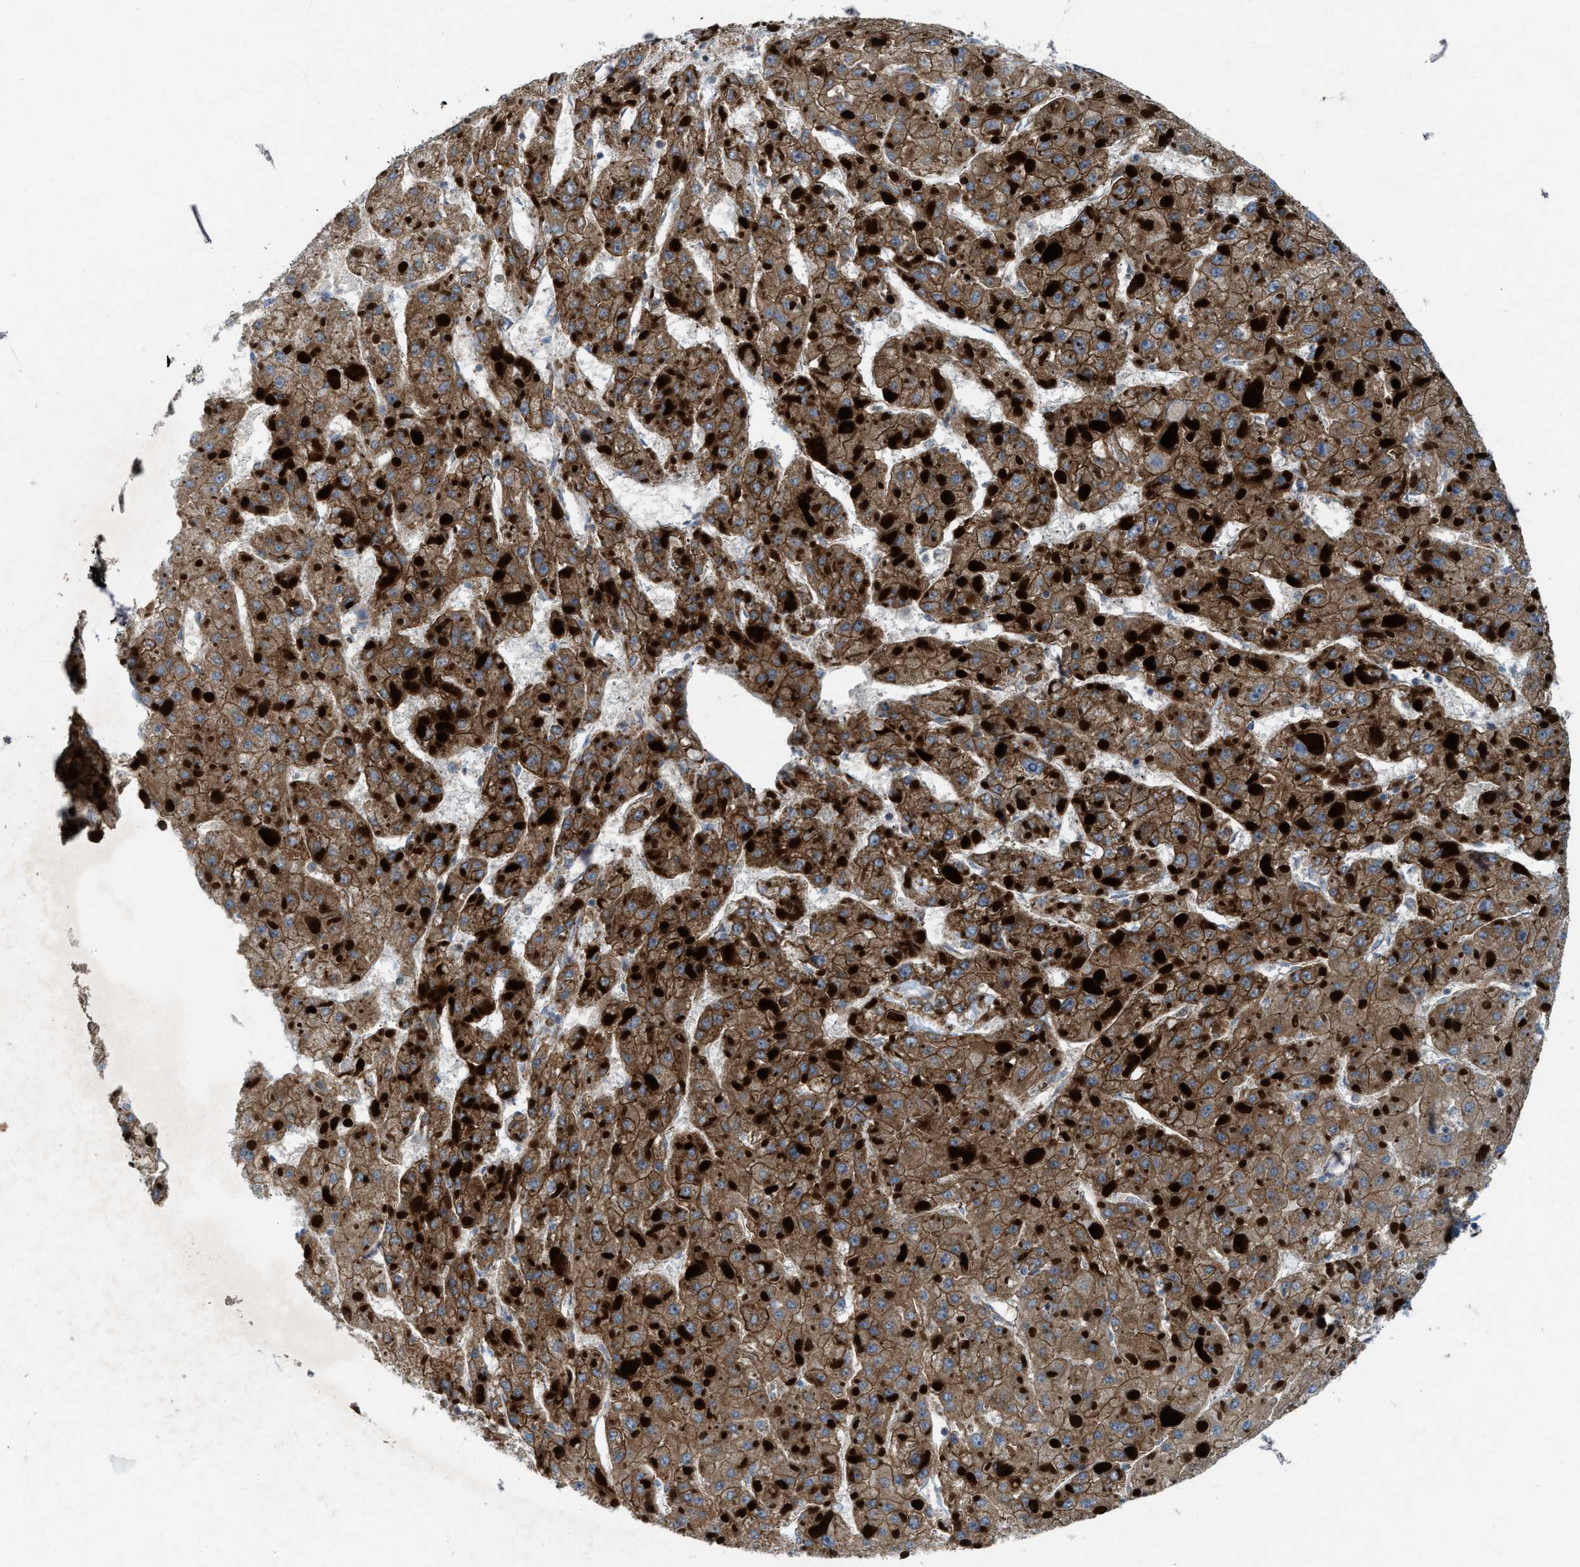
{"staining": {"intensity": "moderate", "quantity": ">75%", "location": "cytoplasmic/membranous"}, "tissue": "liver cancer", "cell_type": "Tumor cells", "image_type": "cancer", "snomed": [{"axis": "morphology", "description": "Carcinoma, Hepatocellular, NOS"}, {"axis": "topography", "description": "Liver"}], "caption": "DAB immunohistochemical staining of human liver cancer (hepatocellular carcinoma) shows moderate cytoplasmic/membranous protein positivity in about >75% of tumor cells.", "gene": "URGCP", "patient": {"sex": "female", "age": 73}}